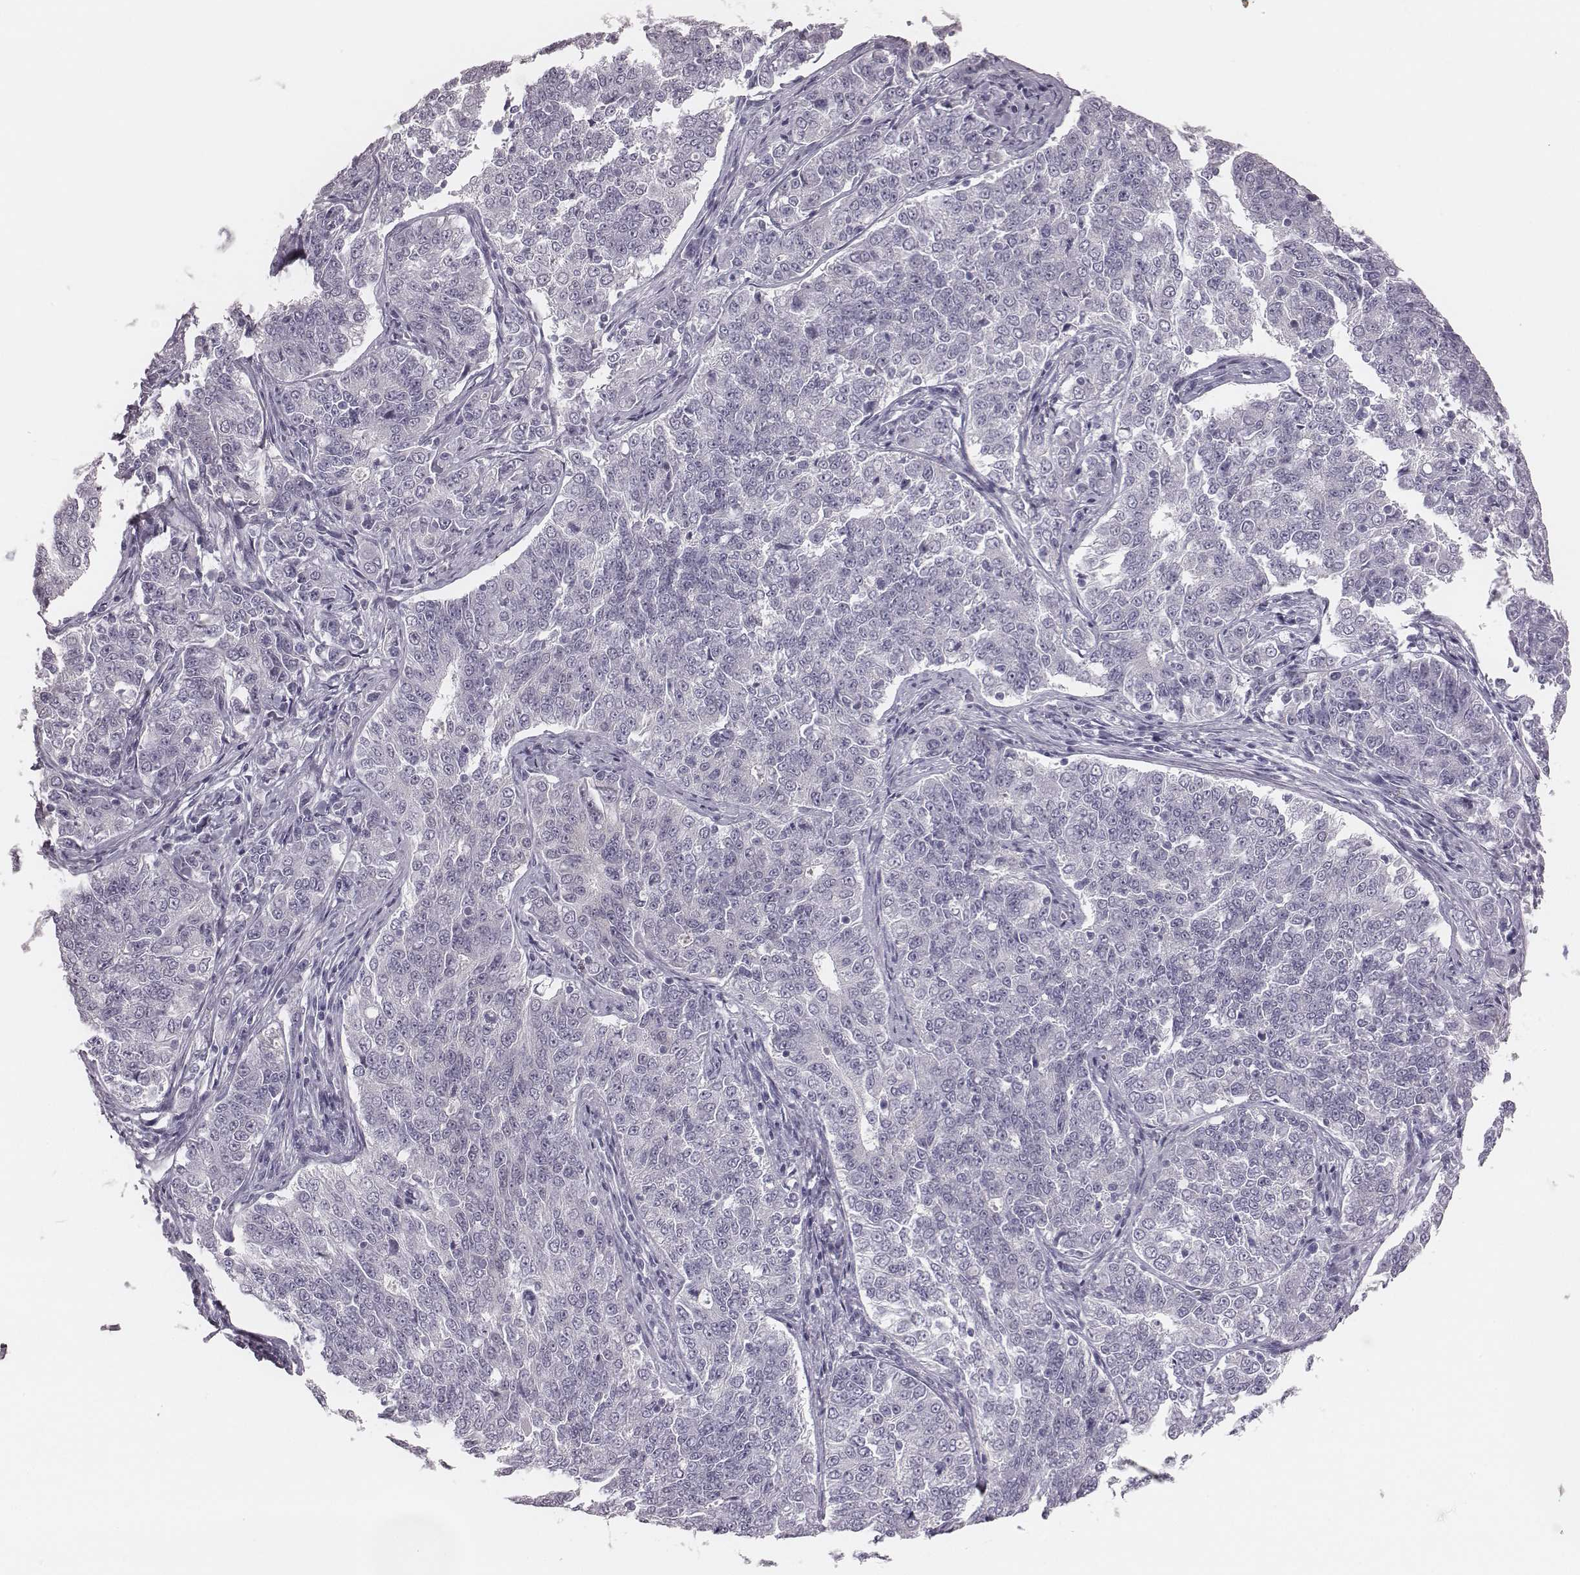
{"staining": {"intensity": "negative", "quantity": "none", "location": "none"}, "tissue": "endometrial cancer", "cell_type": "Tumor cells", "image_type": "cancer", "snomed": [{"axis": "morphology", "description": "Adenocarcinoma, NOS"}, {"axis": "topography", "description": "Endometrium"}], "caption": "A micrograph of adenocarcinoma (endometrial) stained for a protein reveals no brown staining in tumor cells.", "gene": "CSH1", "patient": {"sex": "female", "age": 43}}